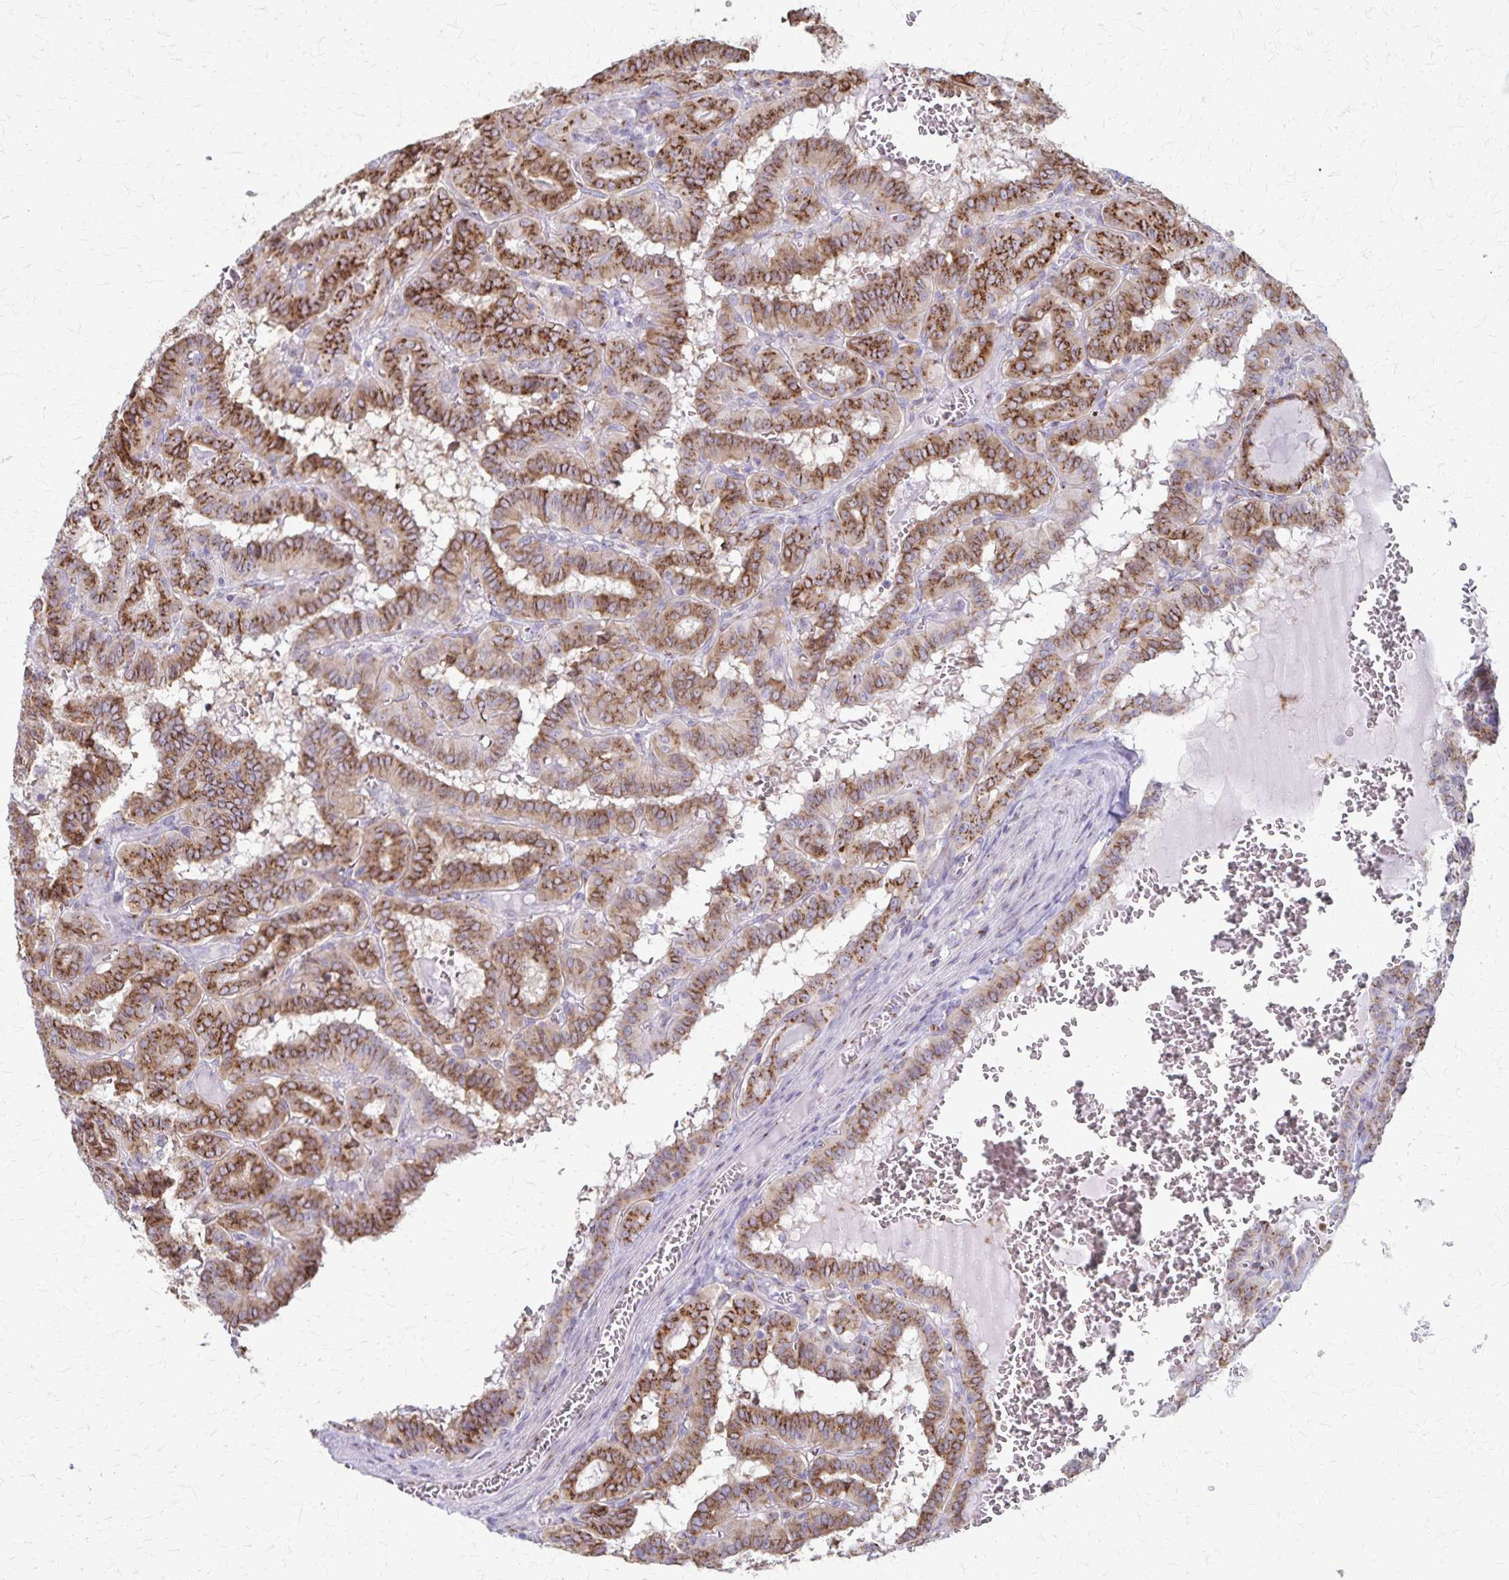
{"staining": {"intensity": "strong", "quantity": "25%-75%", "location": "cytoplasmic/membranous"}, "tissue": "thyroid cancer", "cell_type": "Tumor cells", "image_type": "cancer", "snomed": [{"axis": "morphology", "description": "Papillary adenocarcinoma, NOS"}, {"axis": "topography", "description": "Thyroid gland"}], "caption": "Thyroid cancer (papillary adenocarcinoma) was stained to show a protein in brown. There is high levels of strong cytoplasmic/membranous expression in approximately 25%-75% of tumor cells.", "gene": "MCFD2", "patient": {"sex": "female", "age": 21}}